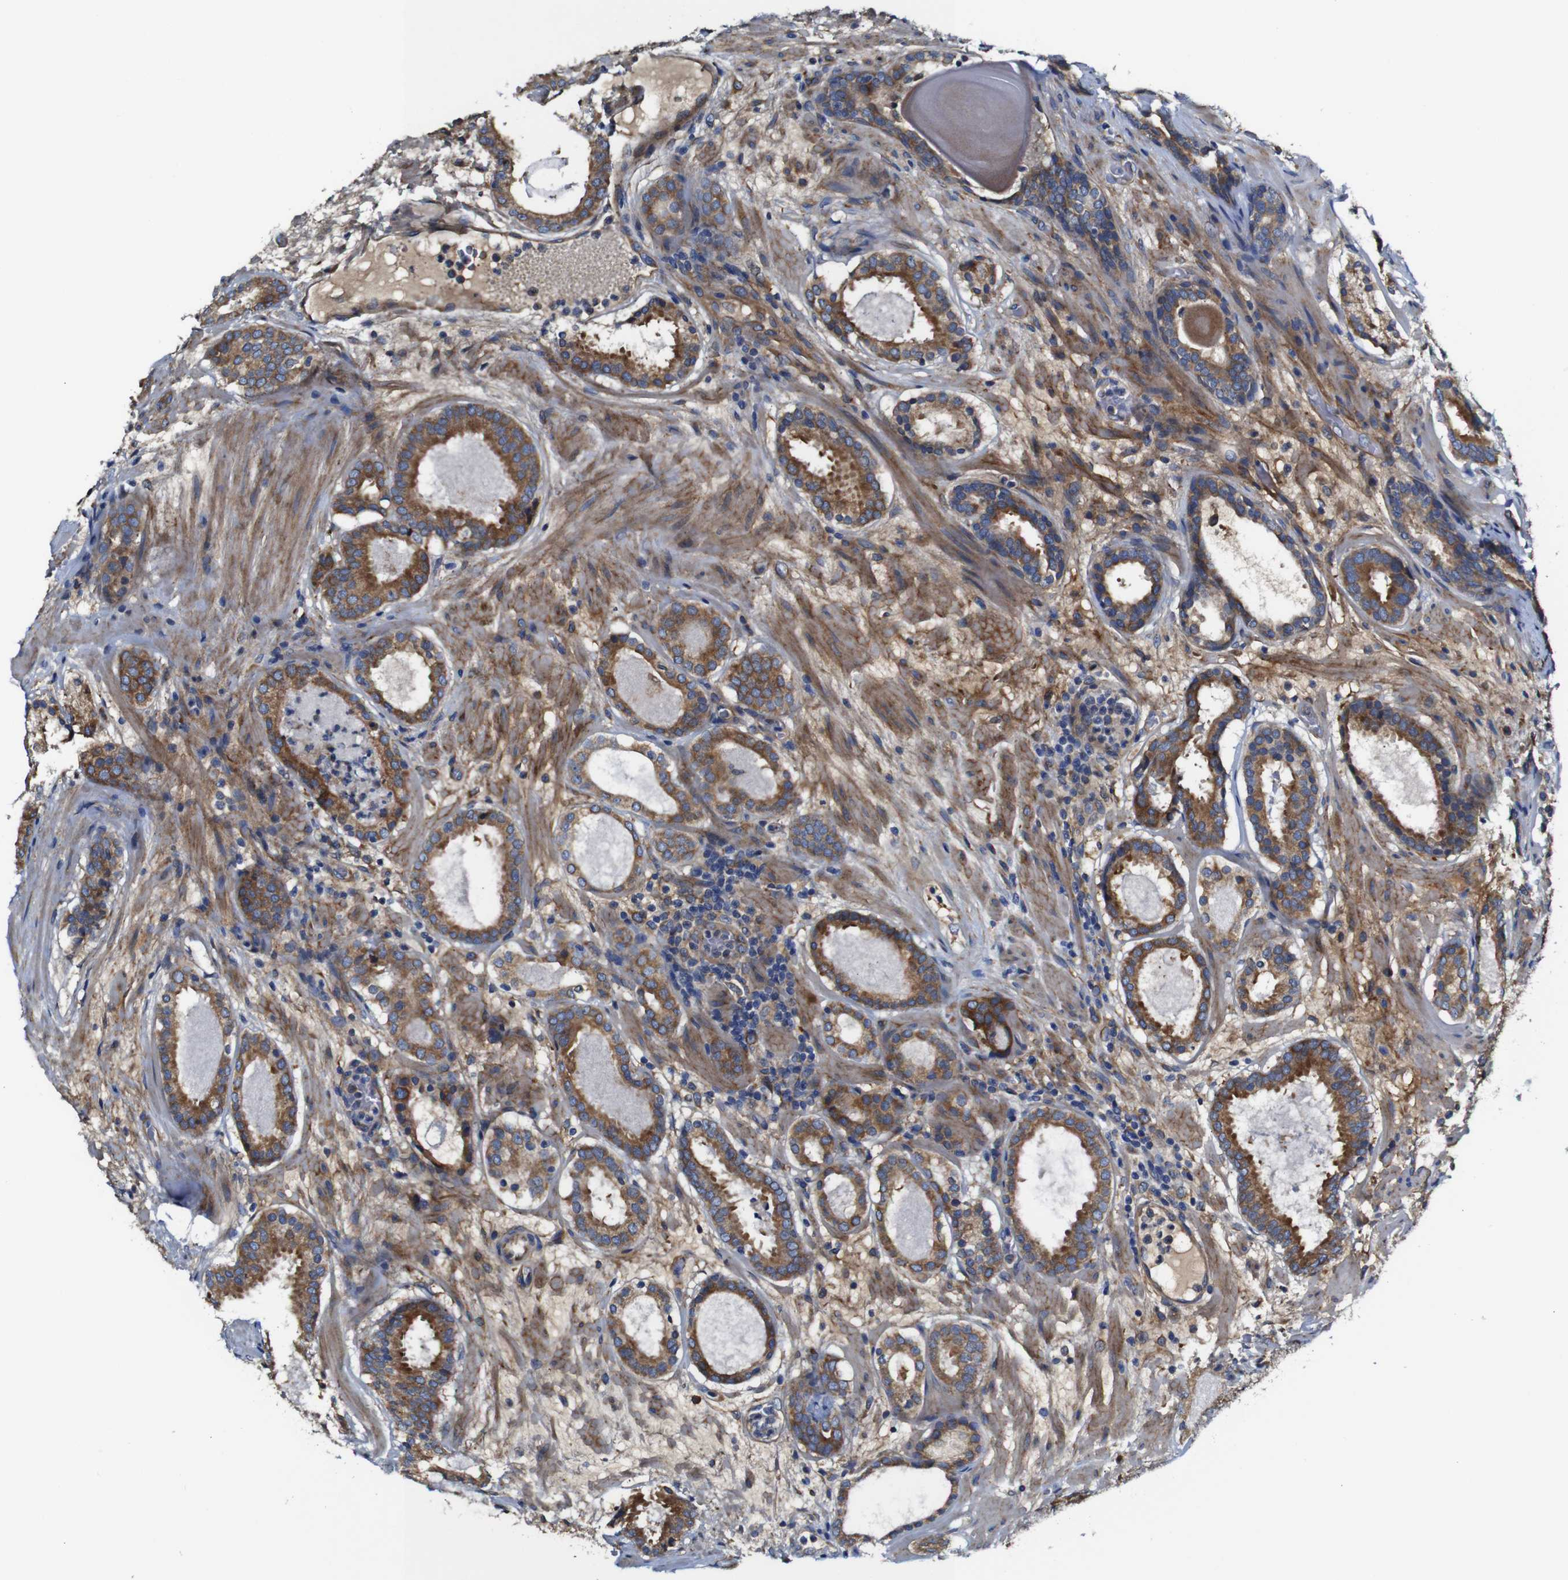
{"staining": {"intensity": "moderate", "quantity": ">75%", "location": "cytoplasmic/membranous"}, "tissue": "prostate cancer", "cell_type": "Tumor cells", "image_type": "cancer", "snomed": [{"axis": "morphology", "description": "Adenocarcinoma, Low grade"}, {"axis": "topography", "description": "Prostate"}], "caption": "Immunohistochemistry staining of prostate low-grade adenocarcinoma, which exhibits medium levels of moderate cytoplasmic/membranous positivity in about >75% of tumor cells indicating moderate cytoplasmic/membranous protein positivity. The staining was performed using DAB (3,3'-diaminobenzidine) (brown) for protein detection and nuclei were counterstained in hematoxylin (blue).", "gene": "CLCC1", "patient": {"sex": "male", "age": 69}}